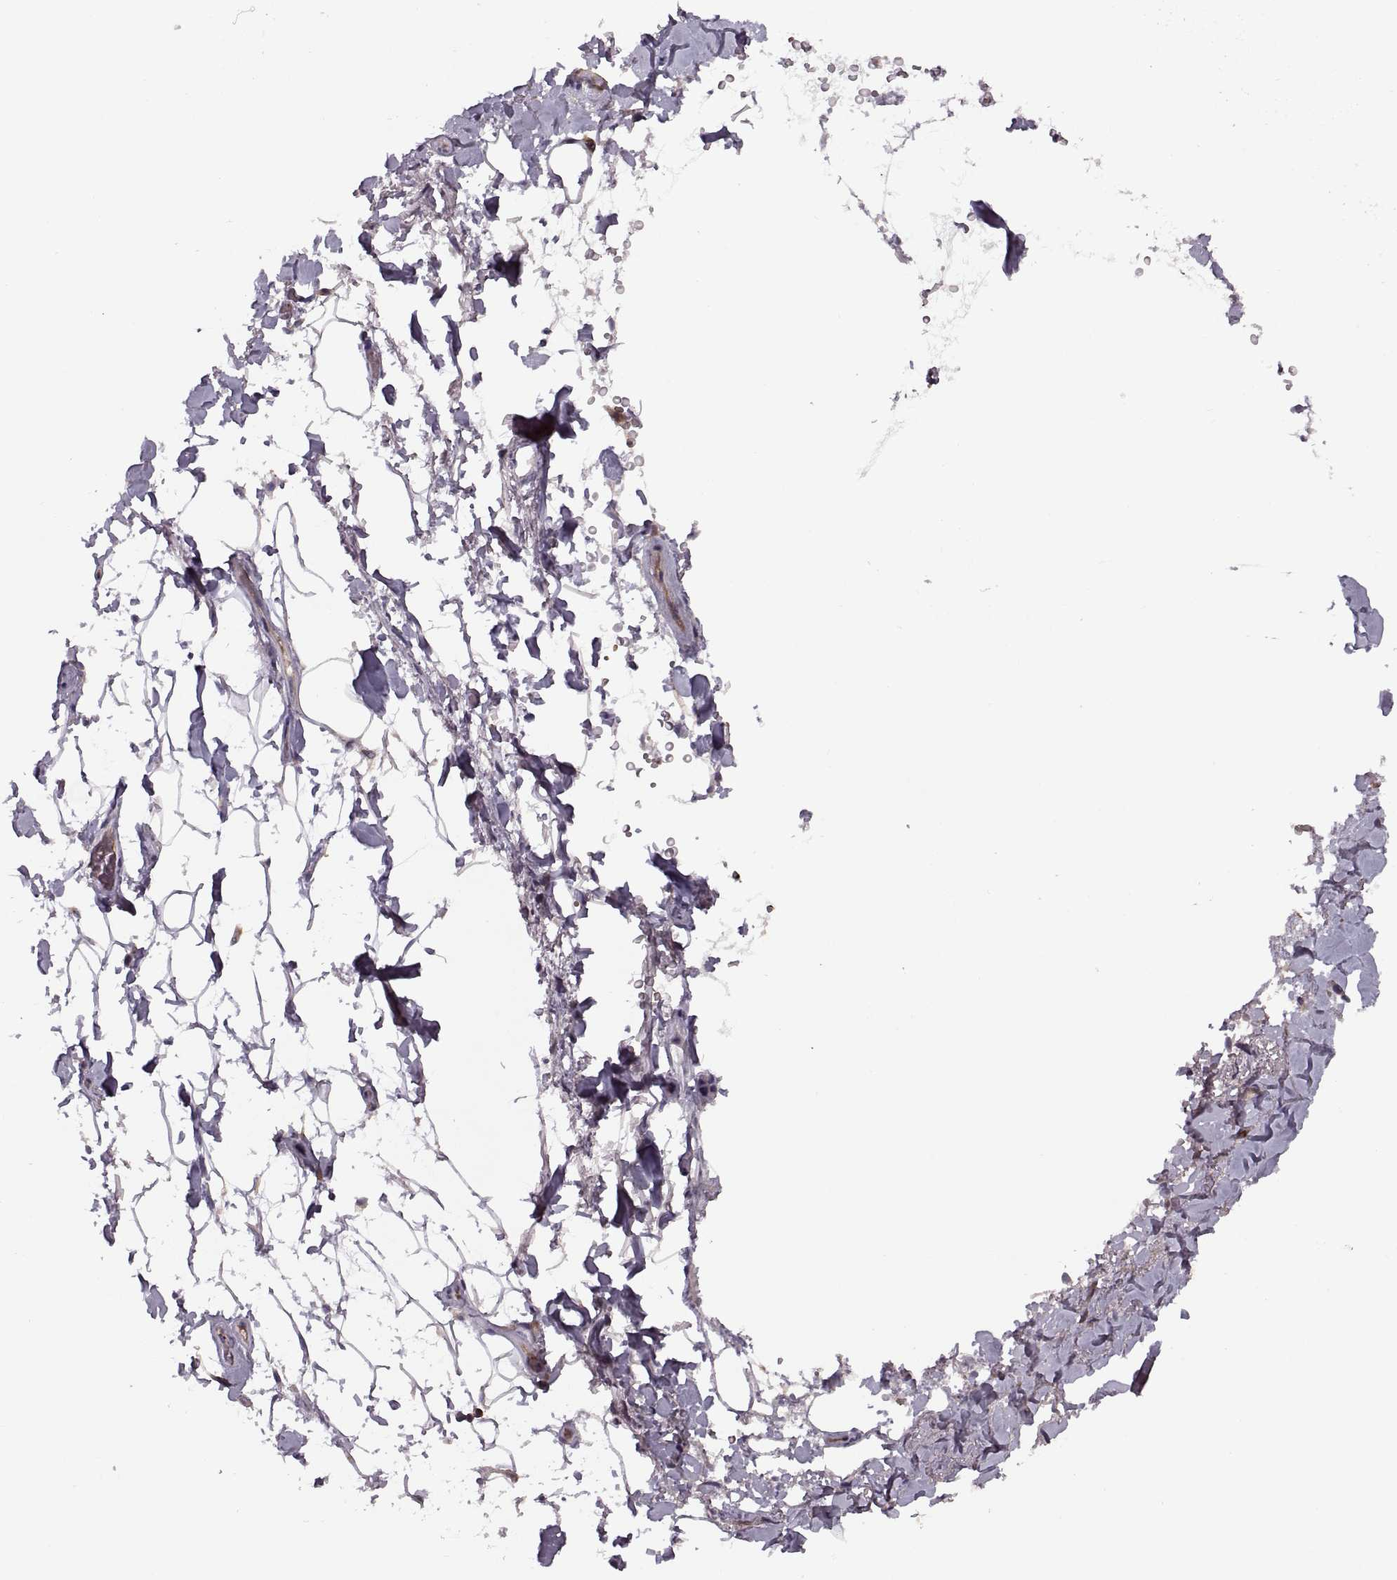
{"staining": {"intensity": "negative", "quantity": "none", "location": "none"}, "tissue": "adipose tissue", "cell_type": "Adipocytes", "image_type": "normal", "snomed": [{"axis": "morphology", "description": "Normal tissue, NOS"}, {"axis": "topography", "description": "Anal"}, {"axis": "topography", "description": "Peripheral nerve tissue"}], "caption": "Histopathology image shows no protein expression in adipocytes of unremarkable adipose tissue.", "gene": "SLC2A14", "patient": {"sex": "male", "age": 53}}